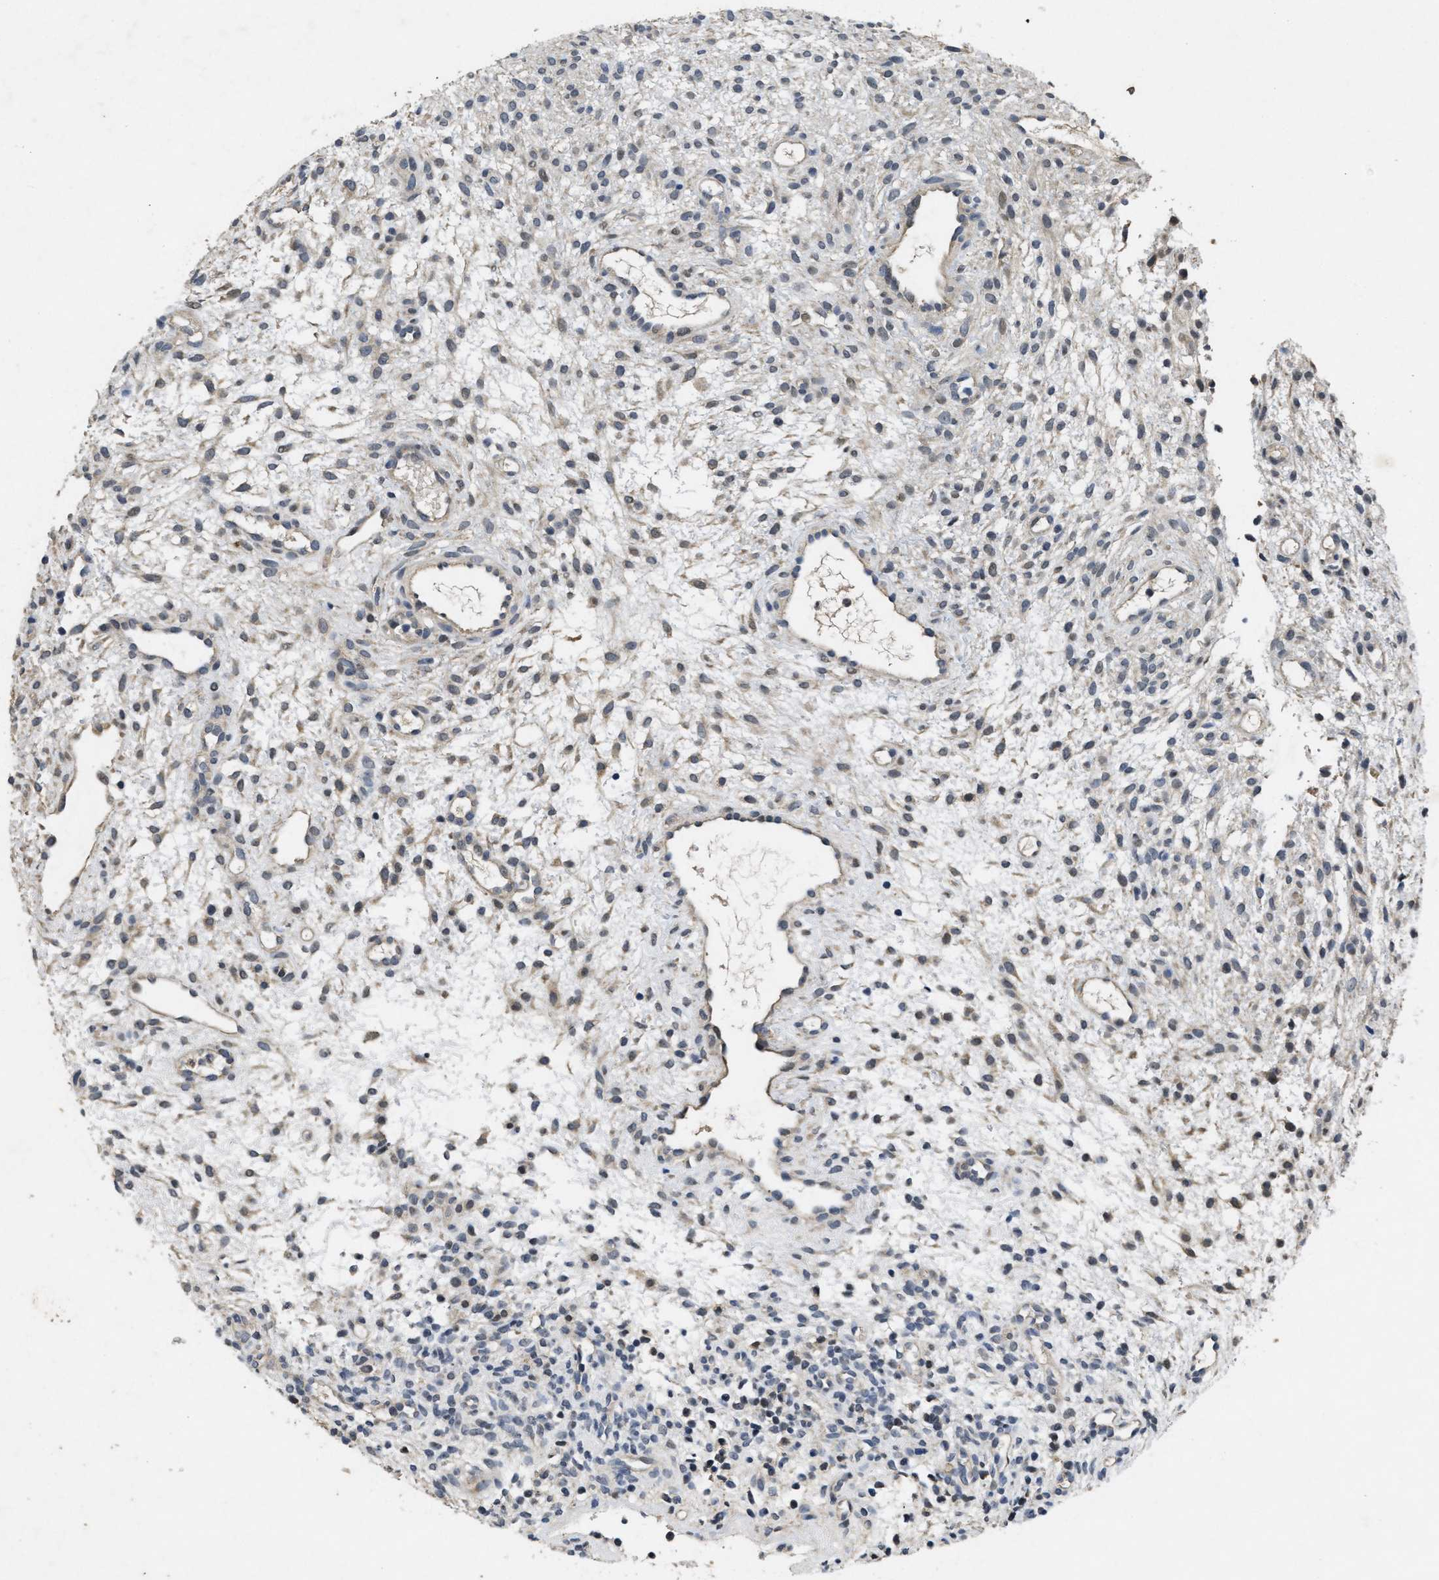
{"staining": {"intensity": "negative", "quantity": "none", "location": "none"}, "tissue": "ovary", "cell_type": "Ovarian stroma cells", "image_type": "normal", "snomed": [{"axis": "morphology", "description": "Normal tissue, NOS"}, {"axis": "morphology", "description": "Cyst, NOS"}, {"axis": "topography", "description": "Ovary"}], "caption": "This is a image of immunohistochemistry staining of unremarkable ovary, which shows no expression in ovarian stroma cells.", "gene": "PAPOLG", "patient": {"sex": "female", "age": 18}}